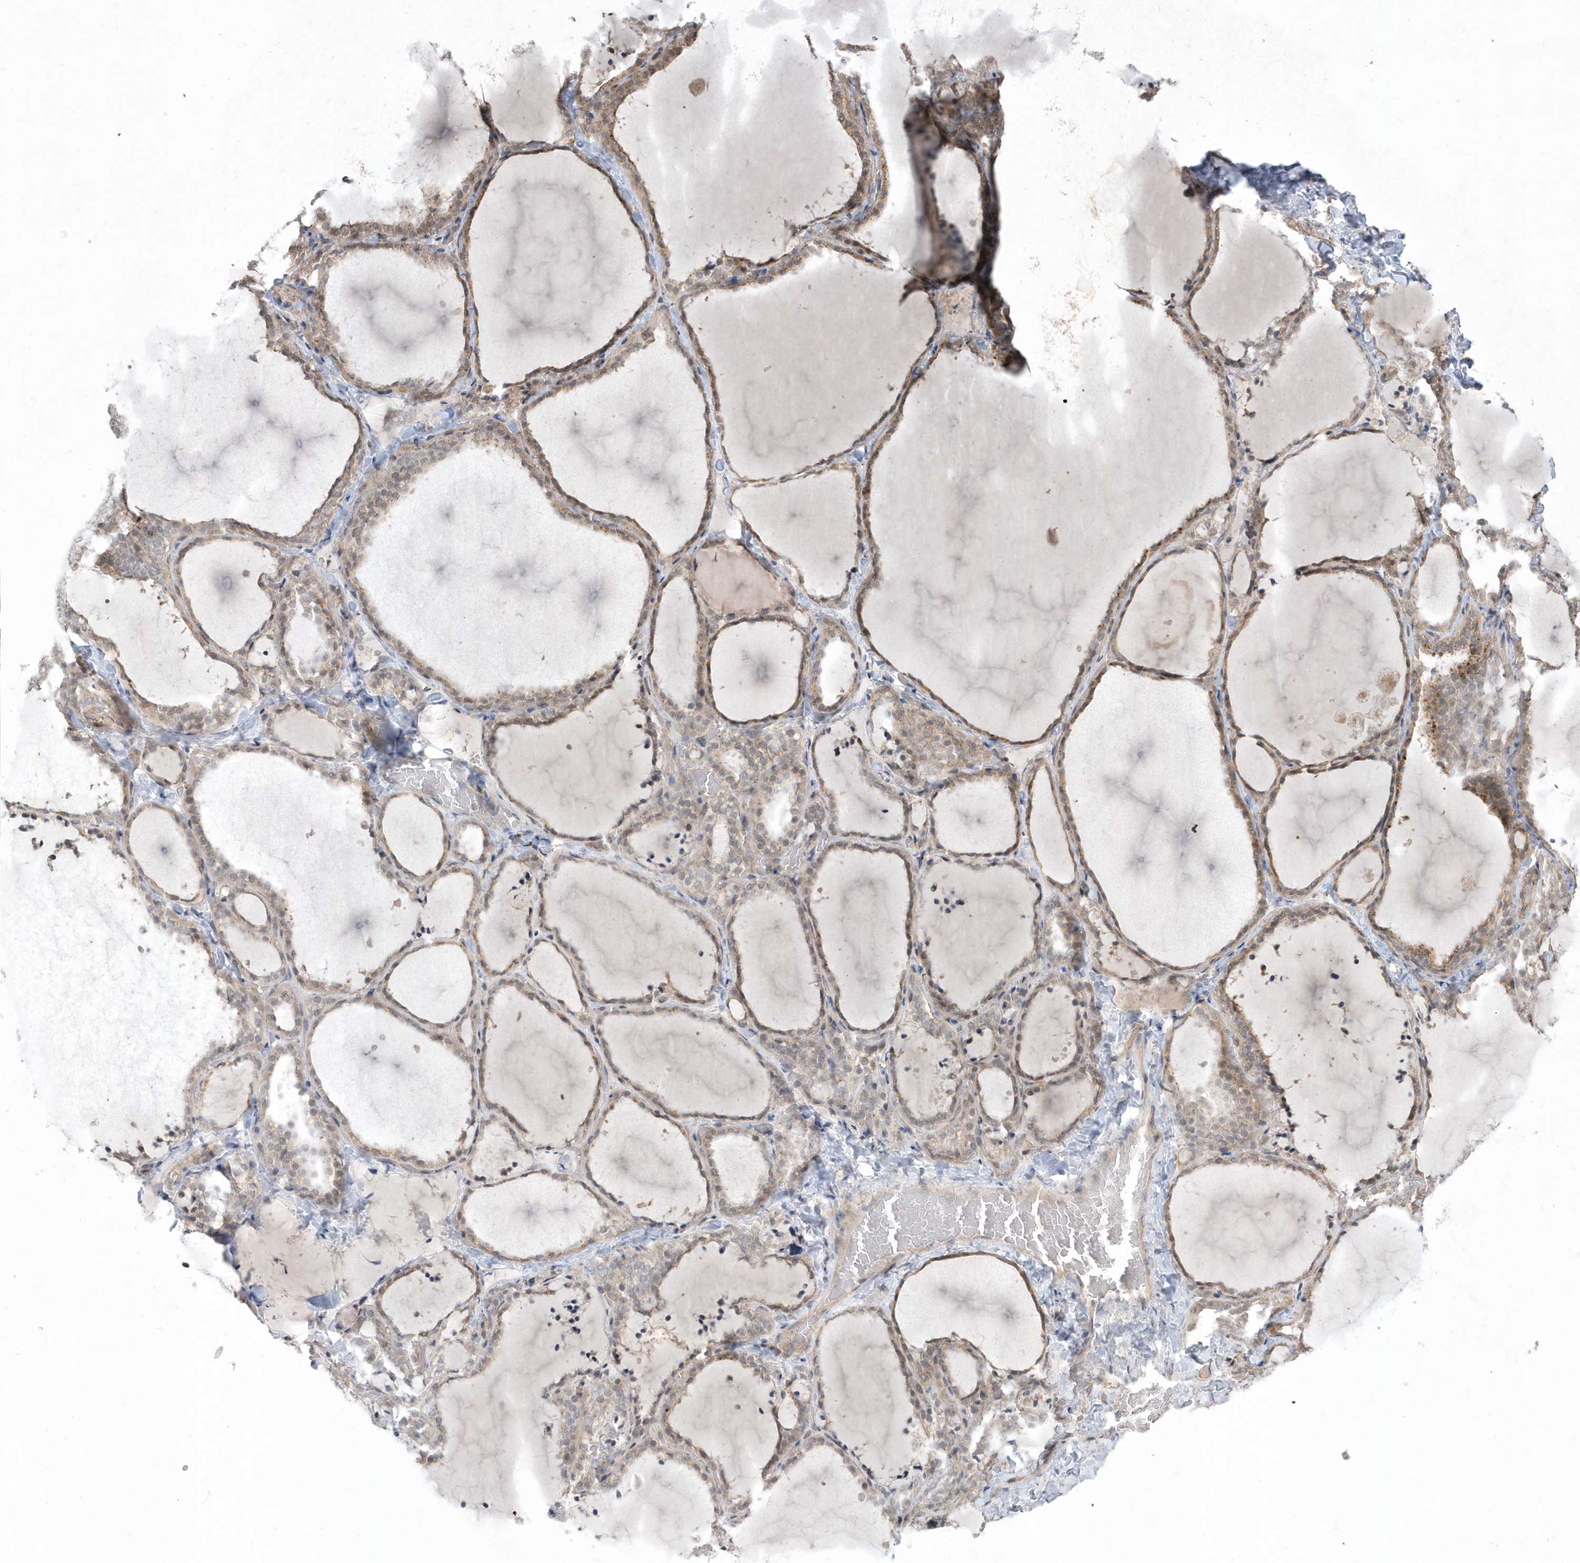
{"staining": {"intensity": "moderate", "quantity": "25%-75%", "location": "cytoplasmic/membranous"}, "tissue": "thyroid gland", "cell_type": "Glandular cells", "image_type": "normal", "snomed": [{"axis": "morphology", "description": "Normal tissue, NOS"}, {"axis": "topography", "description": "Thyroid gland"}], "caption": "A medium amount of moderate cytoplasmic/membranous positivity is seen in about 25%-75% of glandular cells in unremarkable thyroid gland. (Stains: DAB (3,3'-diaminobenzidine) in brown, nuclei in blue, Microscopy: brightfield microscopy at high magnification).", "gene": "CRIP3", "patient": {"sex": "female", "age": 22}}